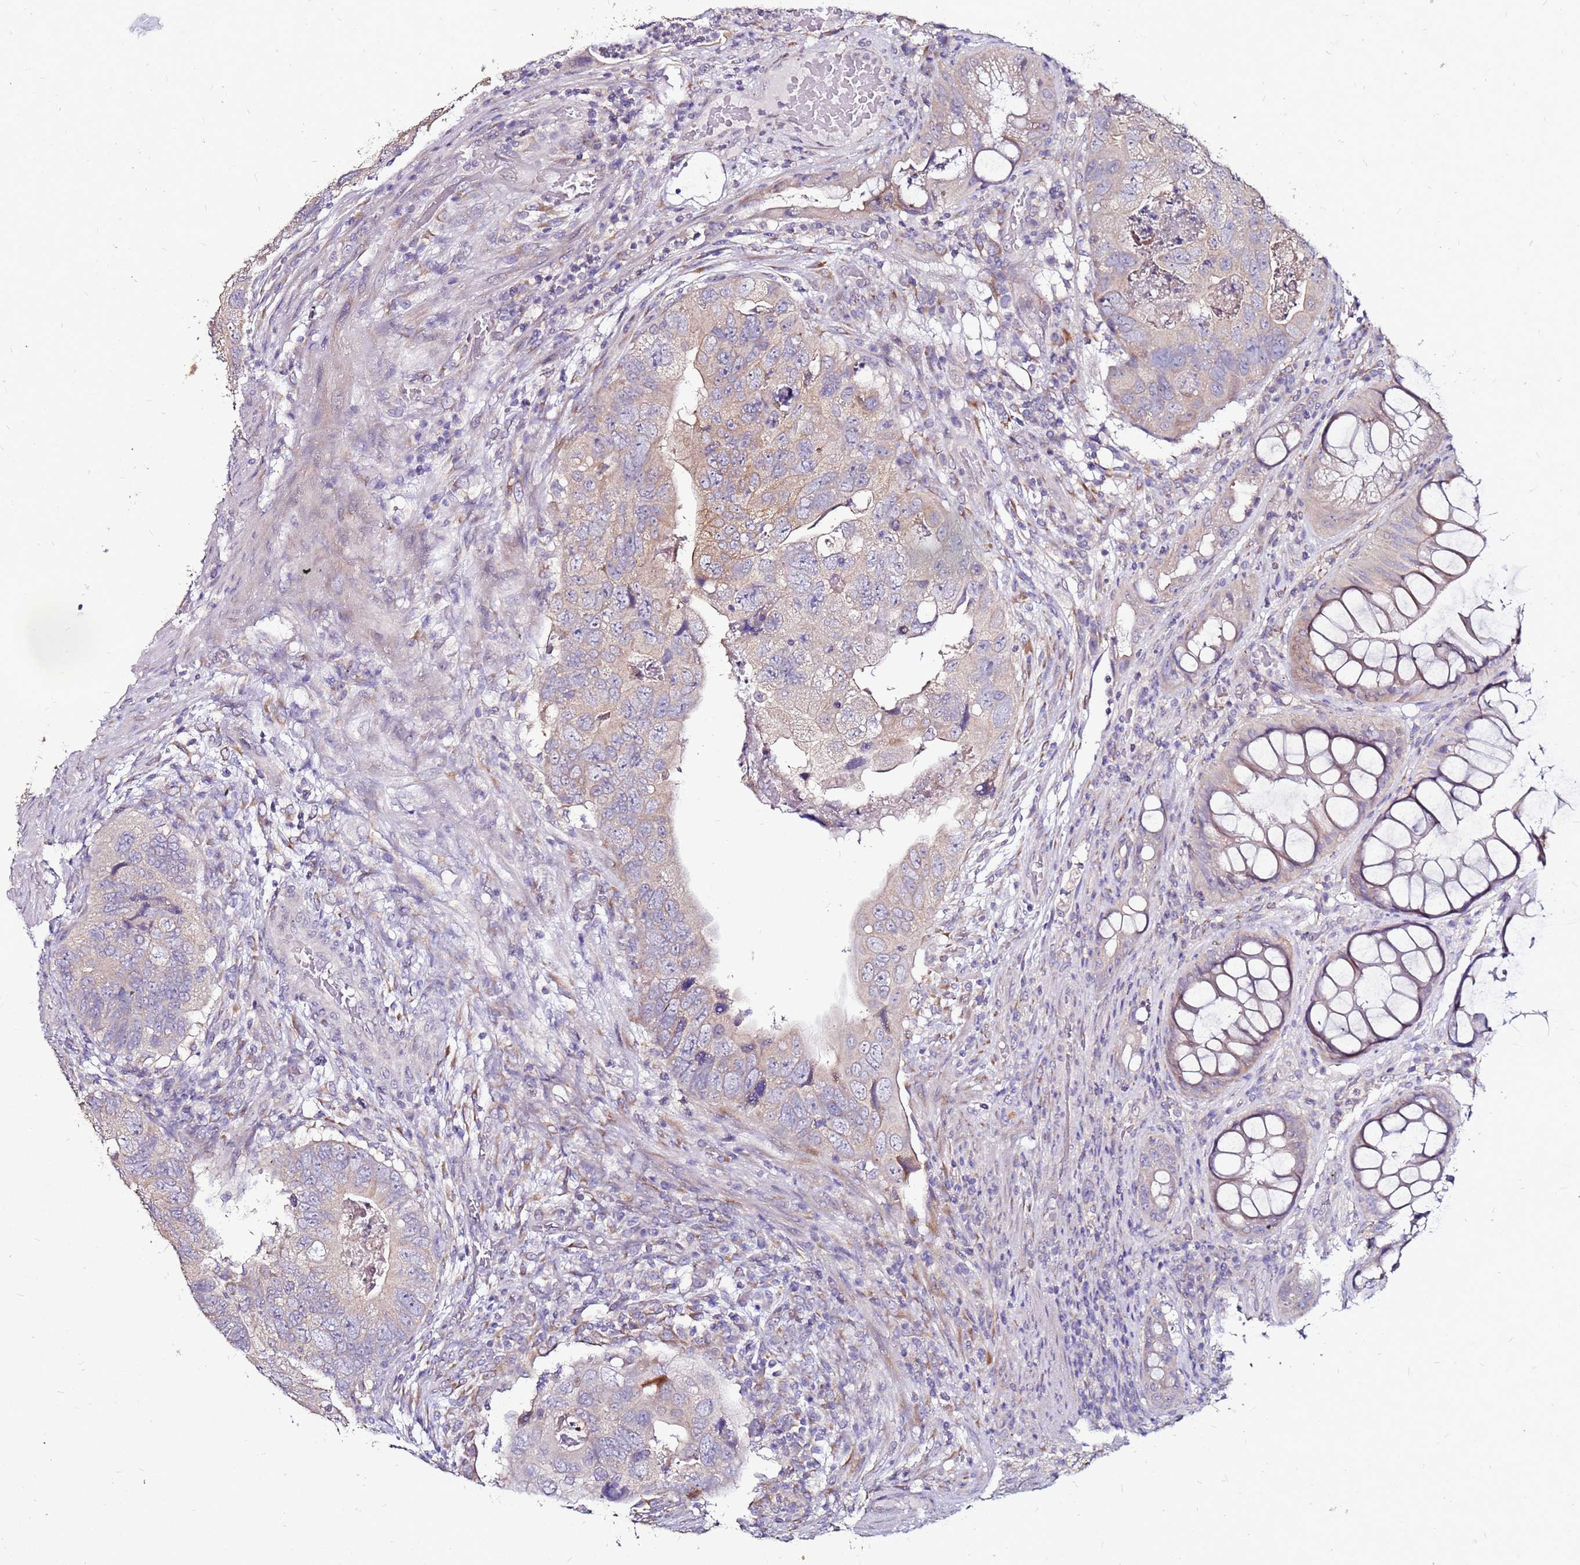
{"staining": {"intensity": "weak", "quantity": "25%-75%", "location": "cytoplasmic/membranous"}, "tissue": "colorectal cancer", "cell_type": "Tumor cells", "image_type": "cancer", "snomed": [{"axis": "morphology", "description": "Adenocarcinoma, NOS"}, {"axis": "topography", "description": "Rectum"}], "caption": "Colorectal cancer (adenocarcinoma) tissue displays weak cytoplasmic/membranous positivity in about 25%-75% of tumor cells, visualized by immunohistochemistry.", "gene": "SLC44A3", "patient": {"sex": "male", "age": 63}}